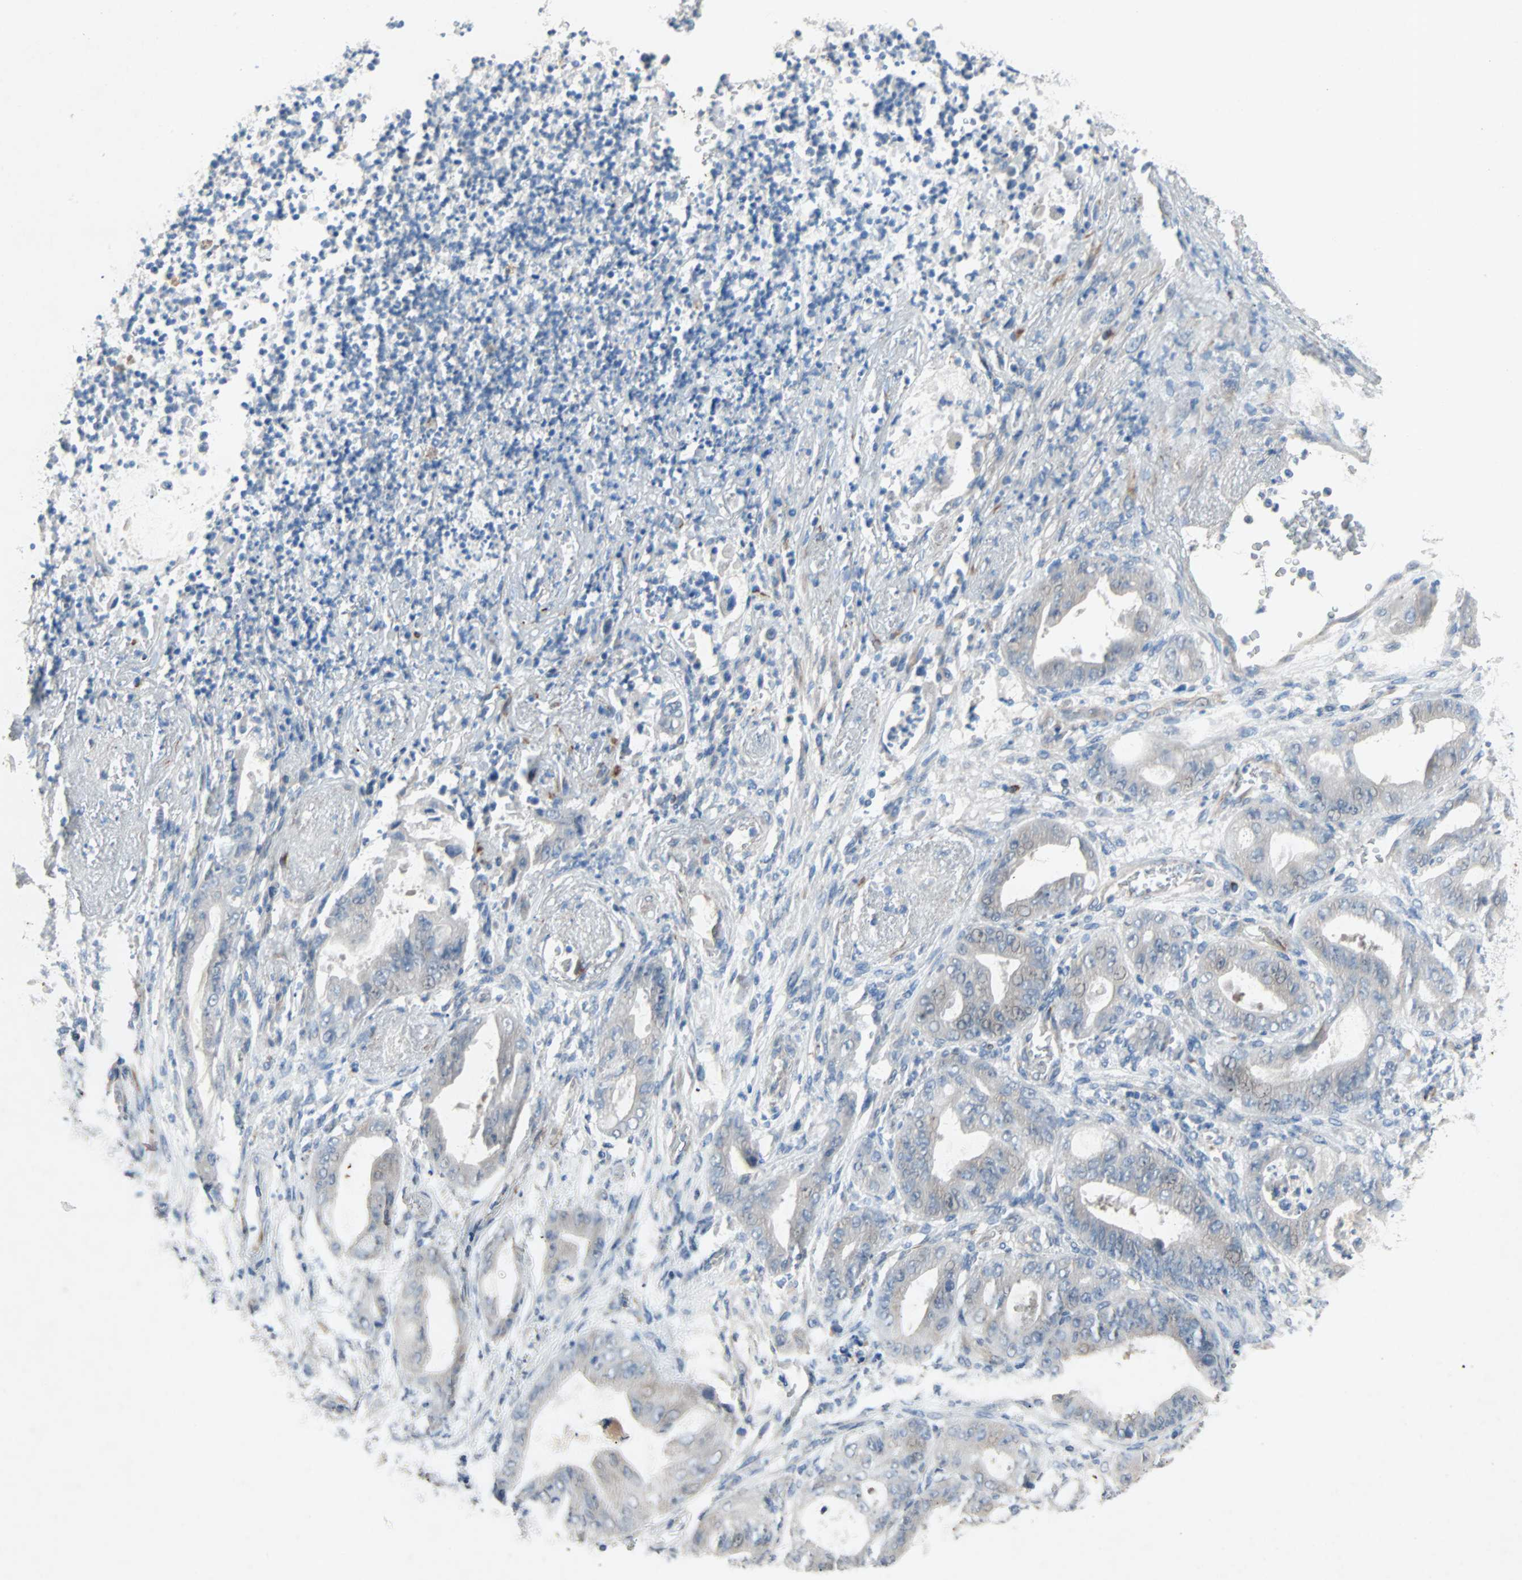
{"staining": {"intensity": "negative", "quantity": "none", "location": "none"}, "tissue": "stomach cancer", "cell_type": "Tumor cells", "image_type": "cancer", "snomed": [{"axis": "morphology", "description": "Adenocarcinoma, NOS"}, {"axis": "topography", "description": "Stomach"}], "caption": "Immunohistochemistry (IHC) photomicrograph of neoplastic tissue: stomach adenocarcinoma stained with DAB reveals no significant protein positivity in tumor cells.", "gene": "PCDHB2", "patient": {"sex": "female", "age": 73}}